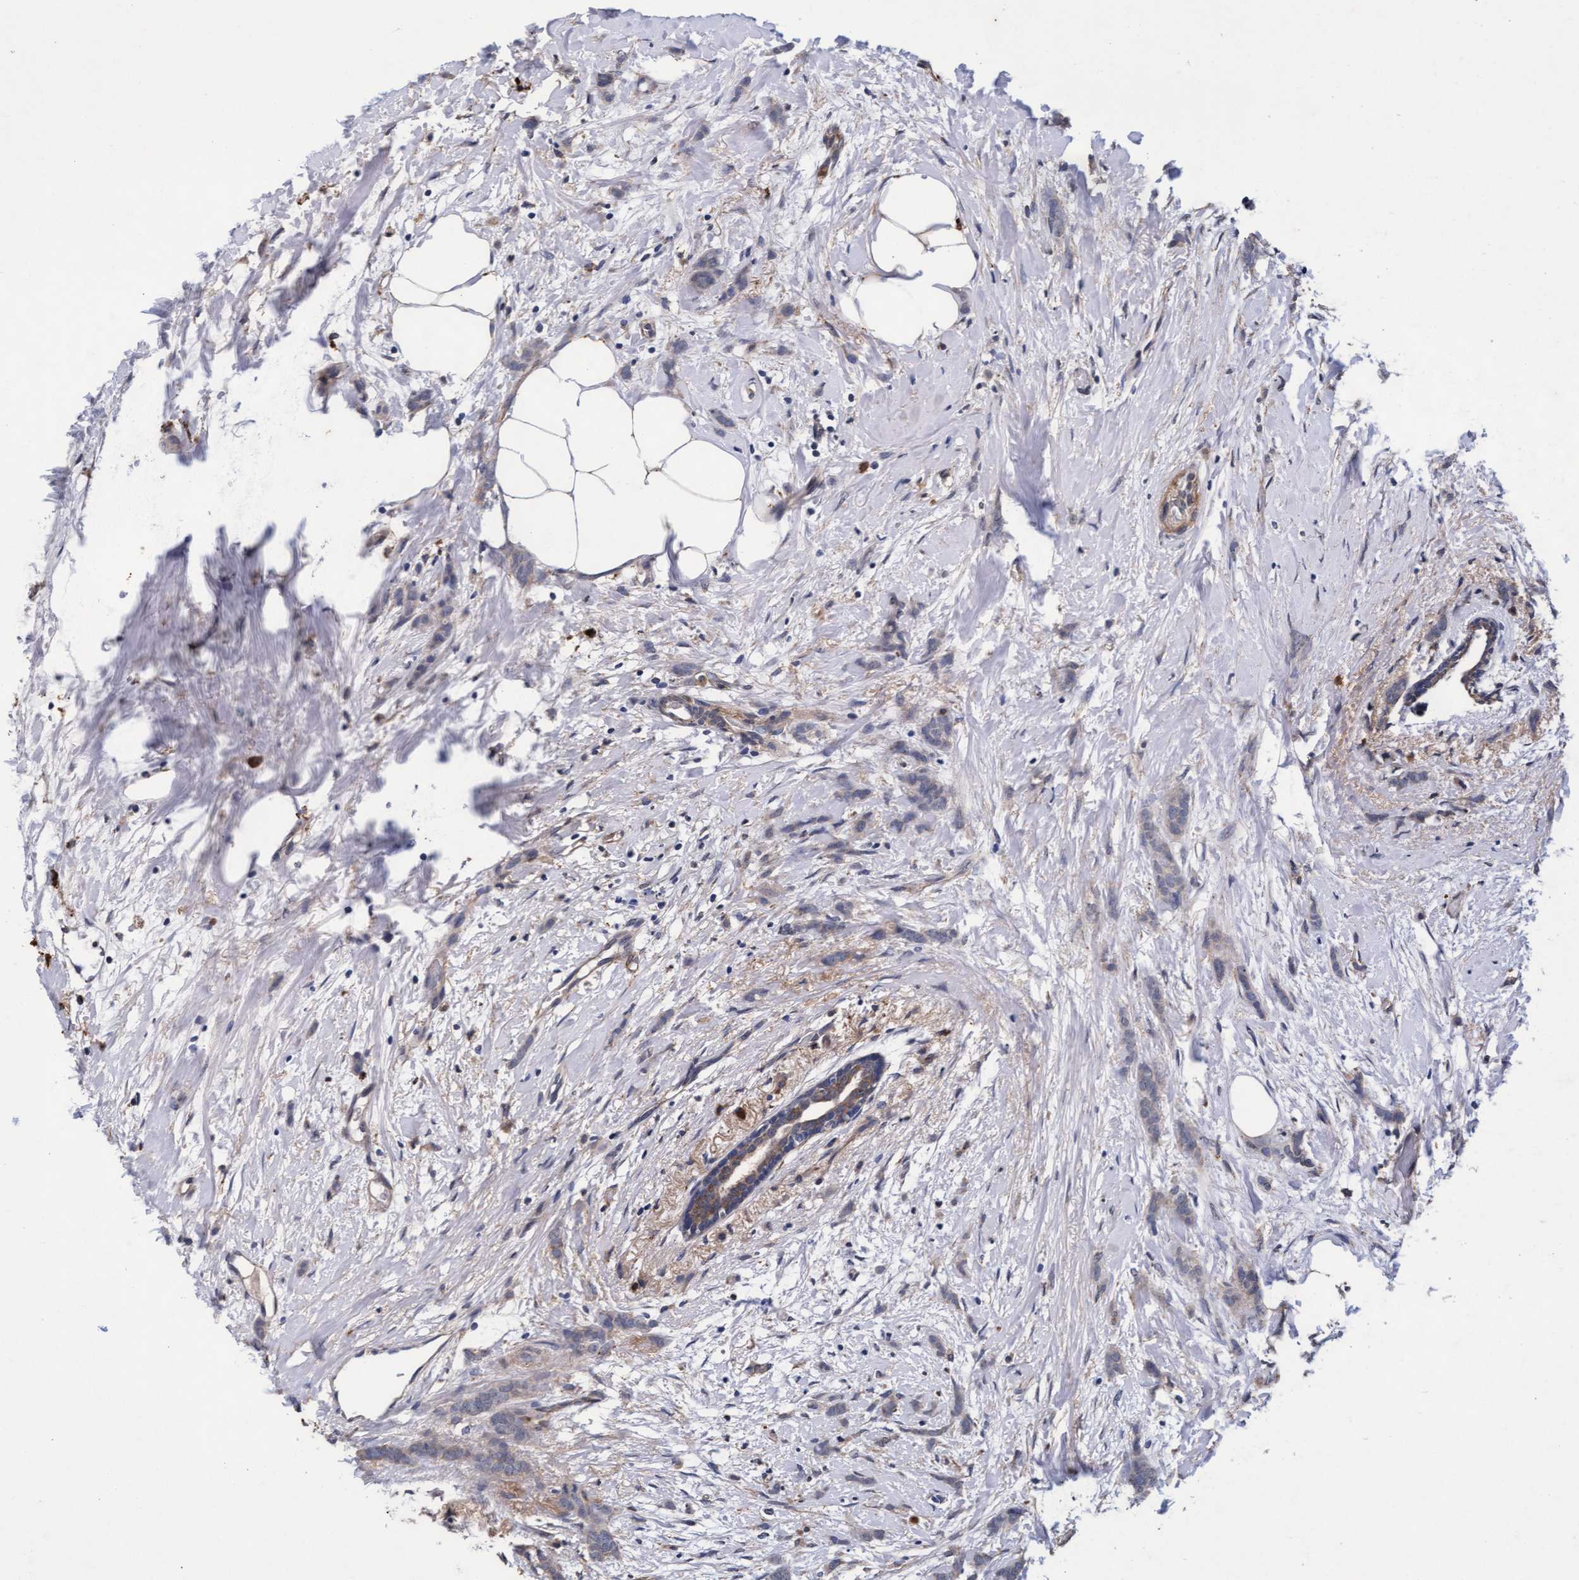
{"staining": {"intensity": "weak", "quantity": "<25%", "location": "cytoplasmic/membranous"}, "tissue": "breast cancer", "cell_type": "Tumor cells", "image_type": "cancer", "snomed": [{"axis": "morphology", "description": "Lobular carcinoma, in situ"}, {"axis": "morphology", "description": "Lobular carcinoma"}, {"axis": "topography", "description": "Breast"}], "caption": "There is no significant staining in tumor cells of lobular carcinoma in situ (breast).", "gene": "CPQ", "patient": {"sex": "female", "age": 41}}